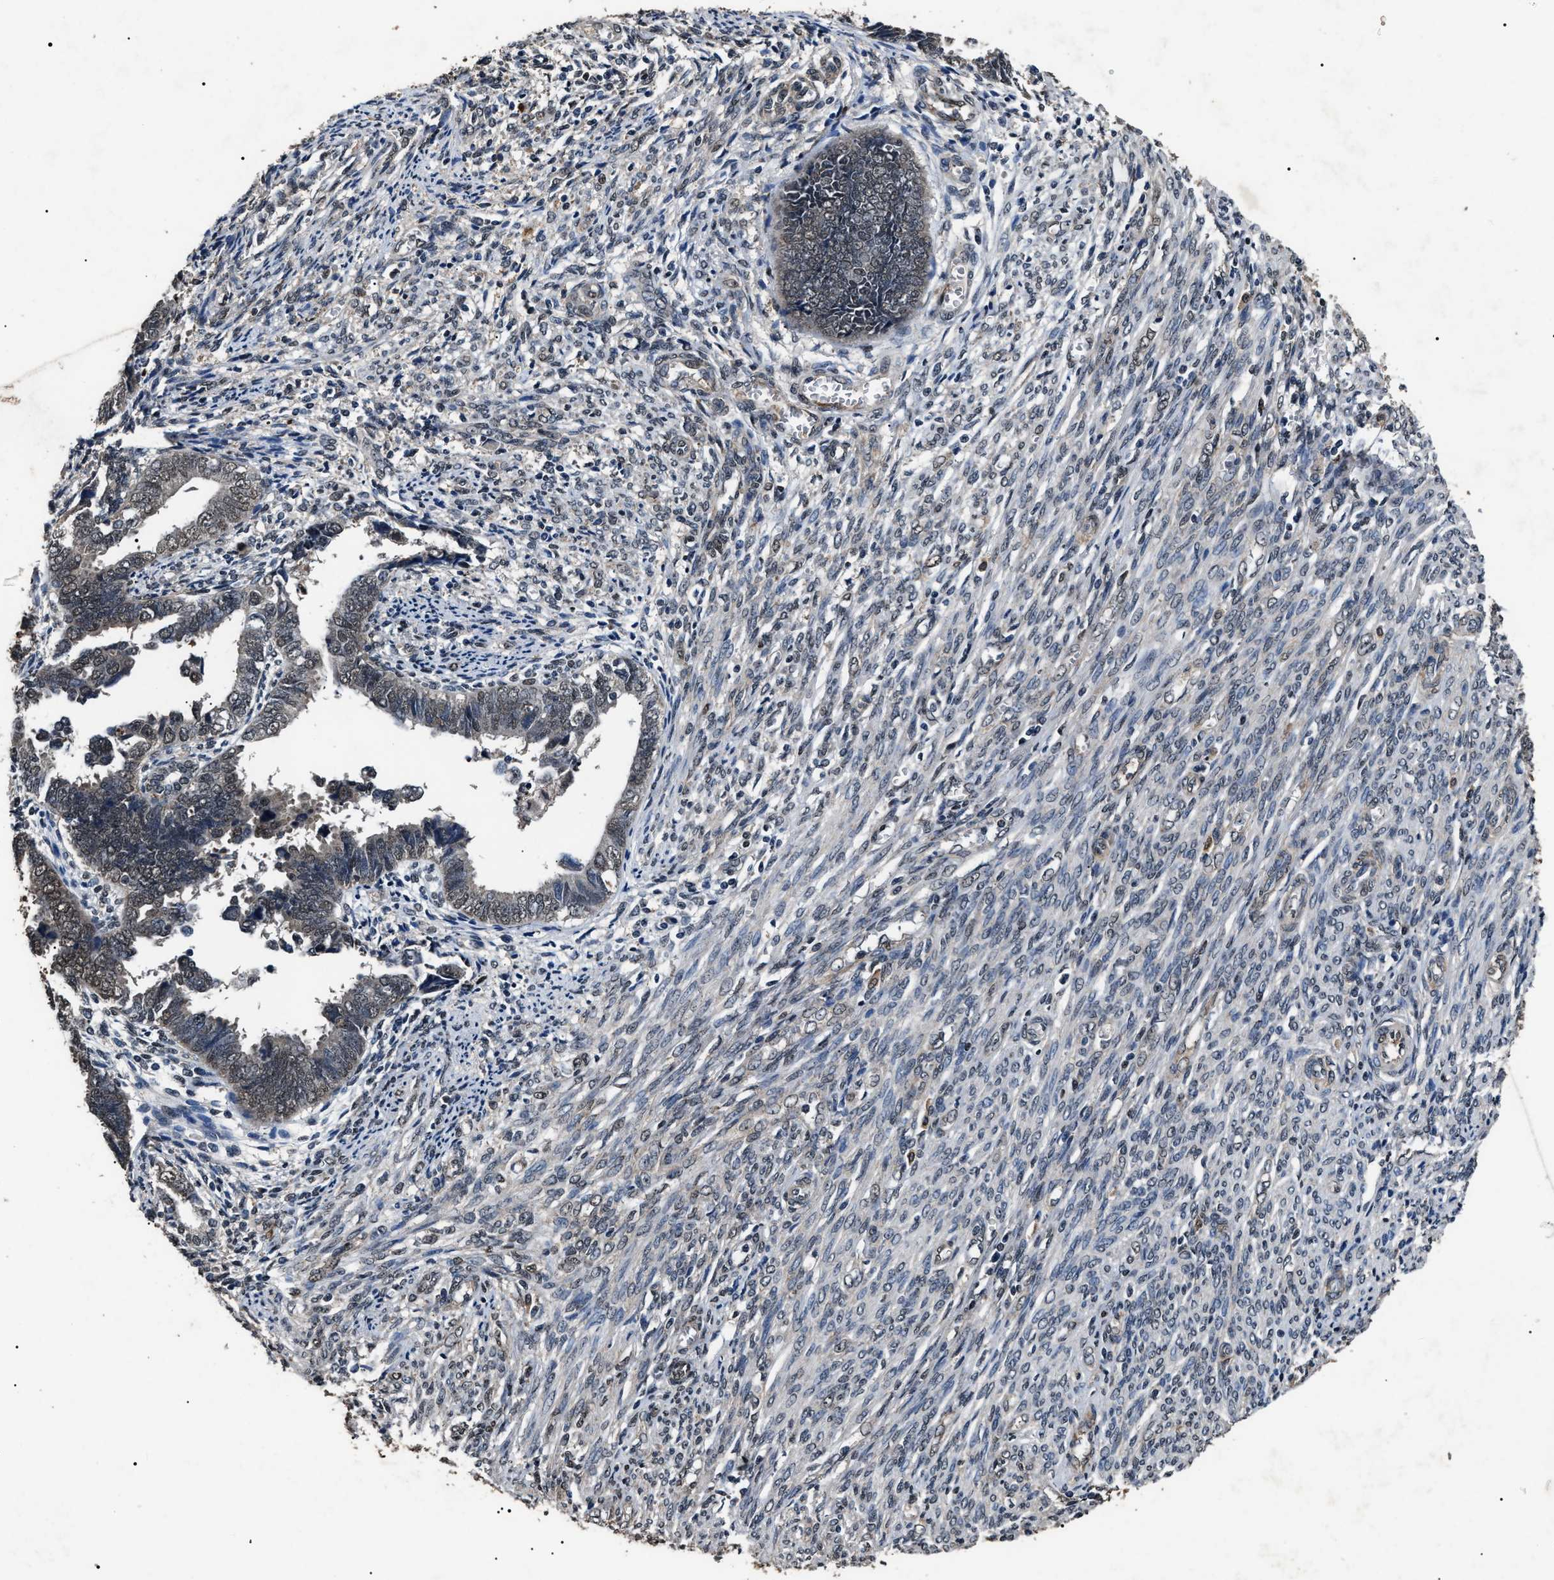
{"staining": {"intensity": "weak", "quantity": "25%-75%", "location": "nuclear"}, "tissue": "endometrial cancer", "cell_type": "Tumor cells", "image_type": "cancer", "snomed": [{"axis": "morphology", "description": "Adenocarcinoma, NOS"}, {"axis": "topography", "description": "Endometrium"}], "caption": "Protein analysis of endometrial cancer tissue shows weak nuclear positivity in approximately 25%-75% of tumor cells. Using DAB (brown) and hematoxylin (blue) stains, captured at high magnification using brightfield microscopy.", "gene": "ANP32E", "patient": {"sex": "female", "age": 75}}